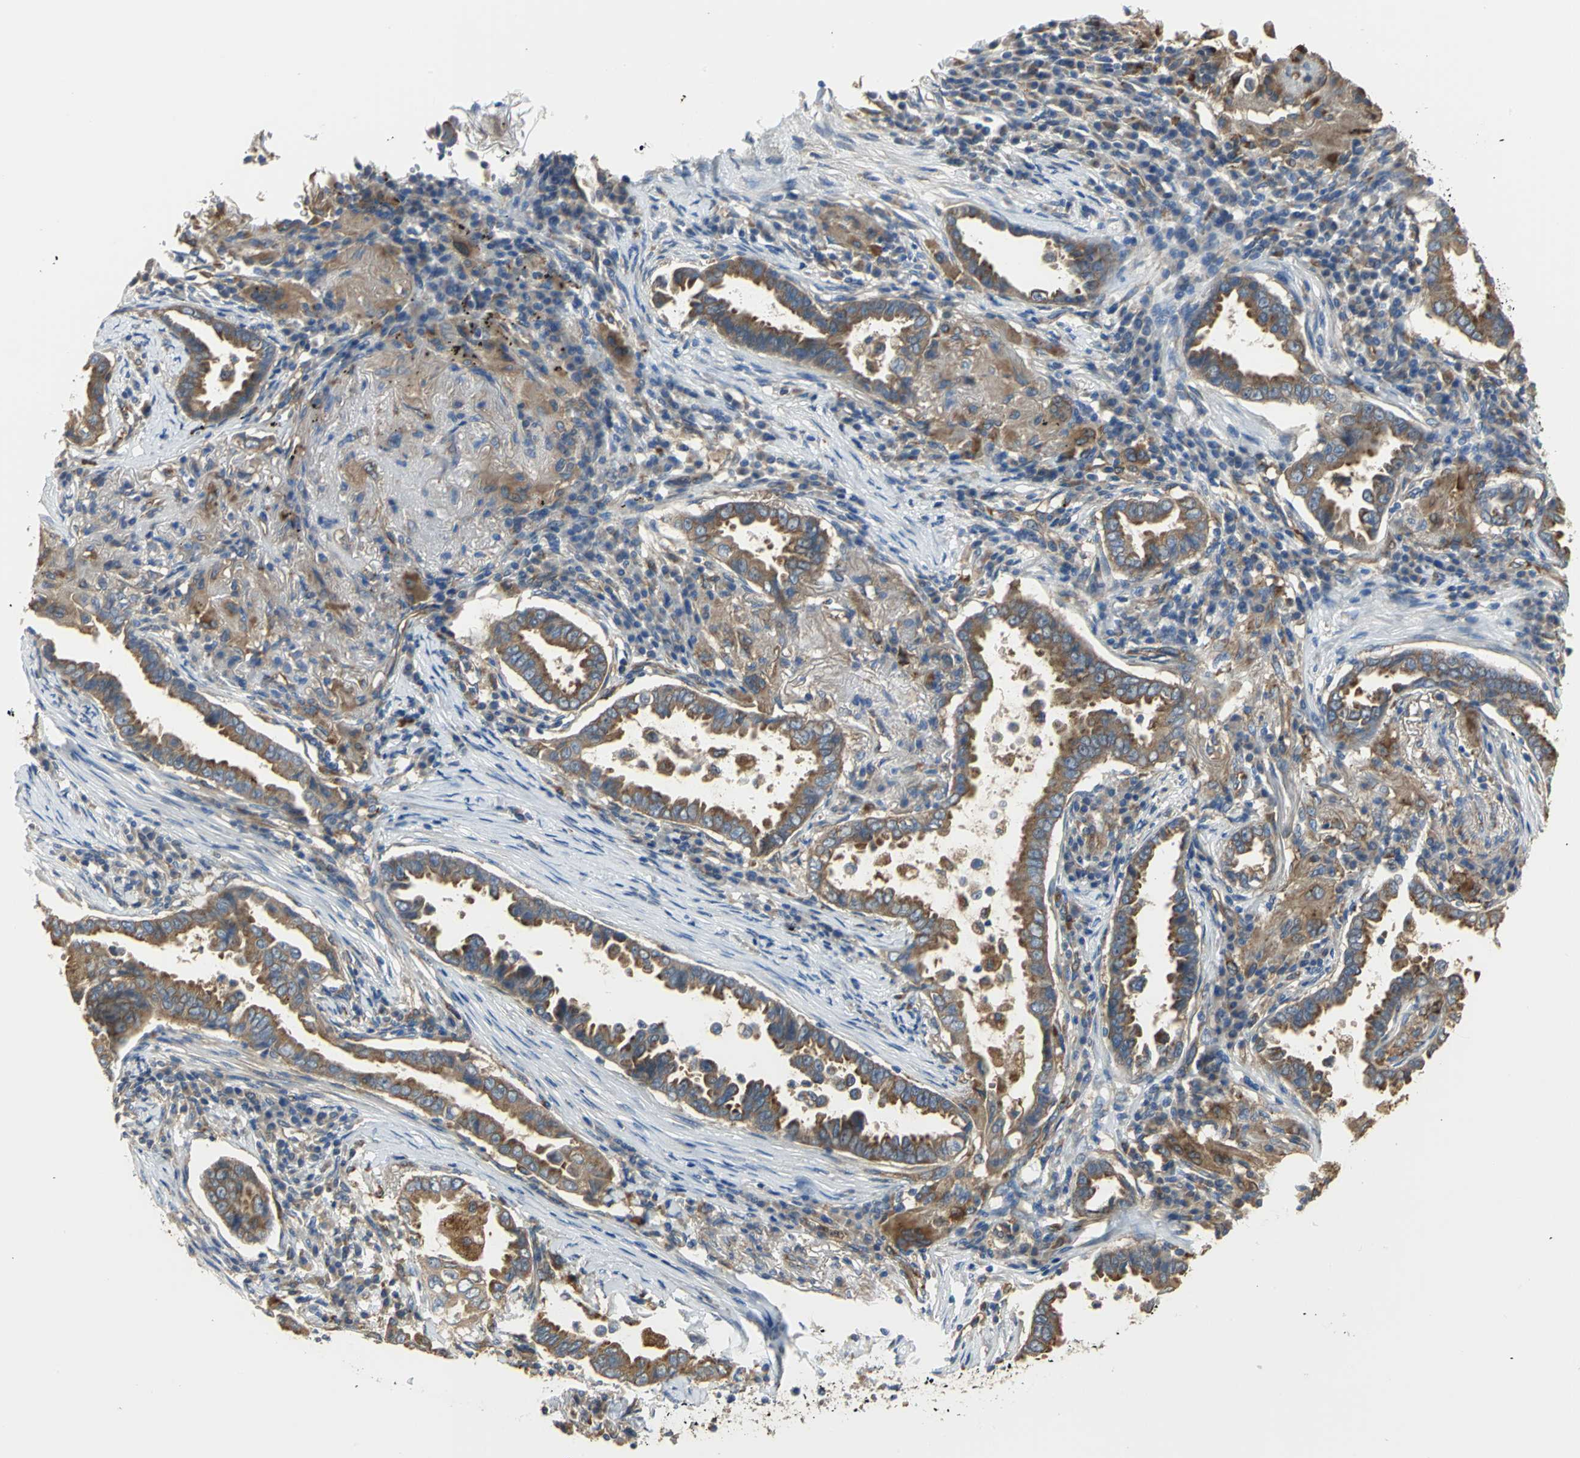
{"staining": {"intensity": "strong", "quantity": ">75%", "location": "cytoplasmic/membranous"}, "tissue": "lung cancer", "cell_type": "Tumor cells", "image_type": "cancer", "snomed": [{"axis": "morphology", "description": "Normal tissue, NOS"}, {"axis": "morphology", "description": "Inflammation, NOS"}, {"axis": "morphology", "description": "Adenocarcinoma, NOS"}, {"axis": "topography", "description": "Lung"}], "caption": "Strong cytoplasmic/membranous protein expression is identified in about >75% of tumor cells in lung cancer (adenocarcinoma). The staining is performed using DAB (3,3'-diaminobenzidine) brown chromogen to label protein expression. The nuclei are counter-stained blue using hematoxylin.", "gene": "DIAPH2", "patient": {"sex": "female", "age": 64}}